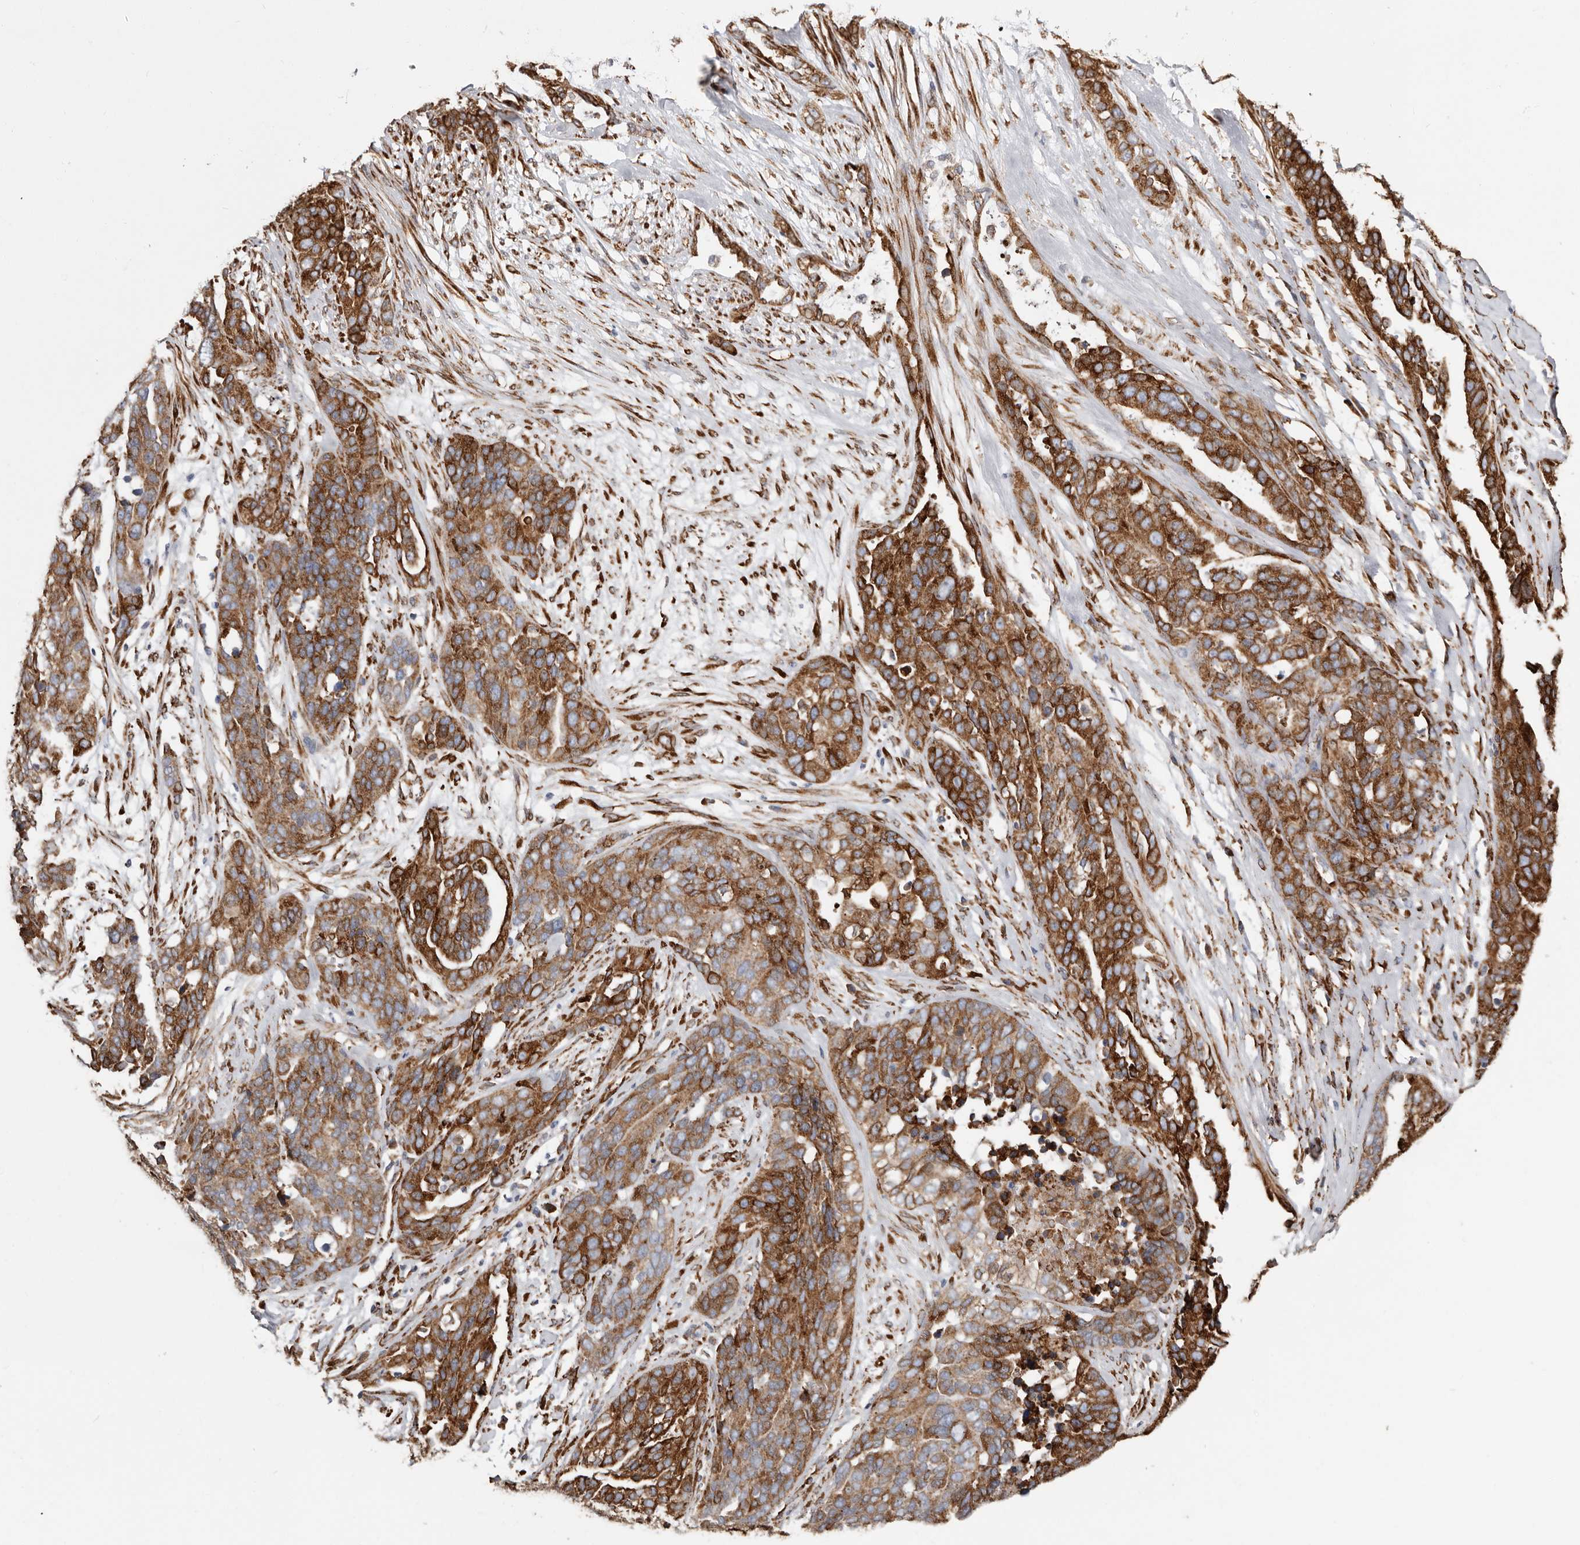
{"staining": {"intensity": "strong", "quantity": ">75%", "location": "cytoplasmic/membranous"}, "tissue": "ovarian cancer", "cell_type": "Tumor cells", "image_type": "cancer", "snomed": [{"axis": "morphology", "description": "Cystadenocarcinoma, serous, NOS"}, {"axis": "topography", "description": "Ovary"}], "caption": "Immunohistochemical staining of human ovarian serous cystadenocarcinoma reveals high levels of strong cytoplasmic/membranous protein expression in approximately >75% of tumor cells.", "gene": "SEMA3E", "patient": {"sex": "female", "age": 44}}